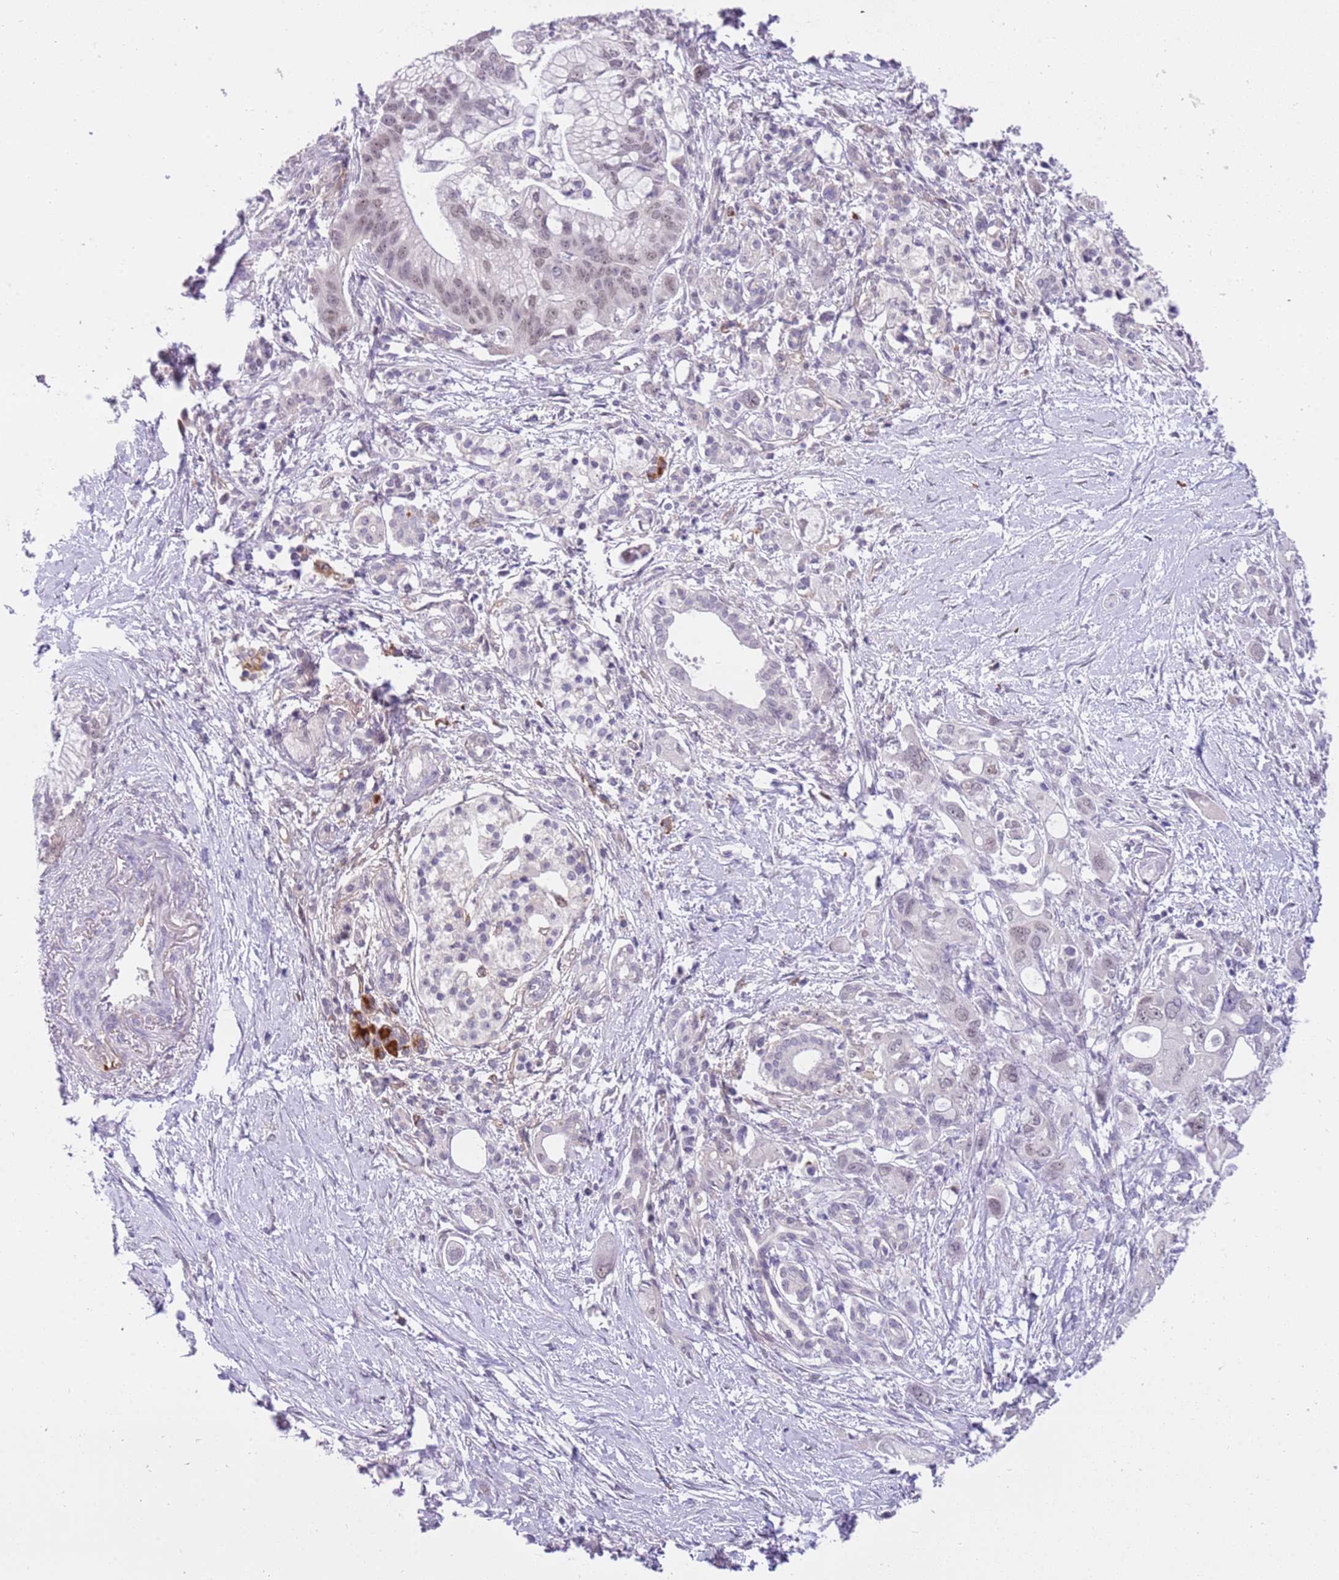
{"staining": {"intensity": "weak", "quantity": "<25%", "location": "nuclear"}, "tissue": "pancreatic cancer", "cell_type": "Tumor cells", "image_type": "cancer", "snomed": [{"axis": "morphology", "description": "Adenocarcinoma, NOS"}, {"axis": "topography", "description": "Pancreas"}], "caption": "This is an IHC image of pancreatic cancer. There is no positivity in tumor cells.", "gene": "MAGEF1", "patient": {"sex": "male", "age": 68}}